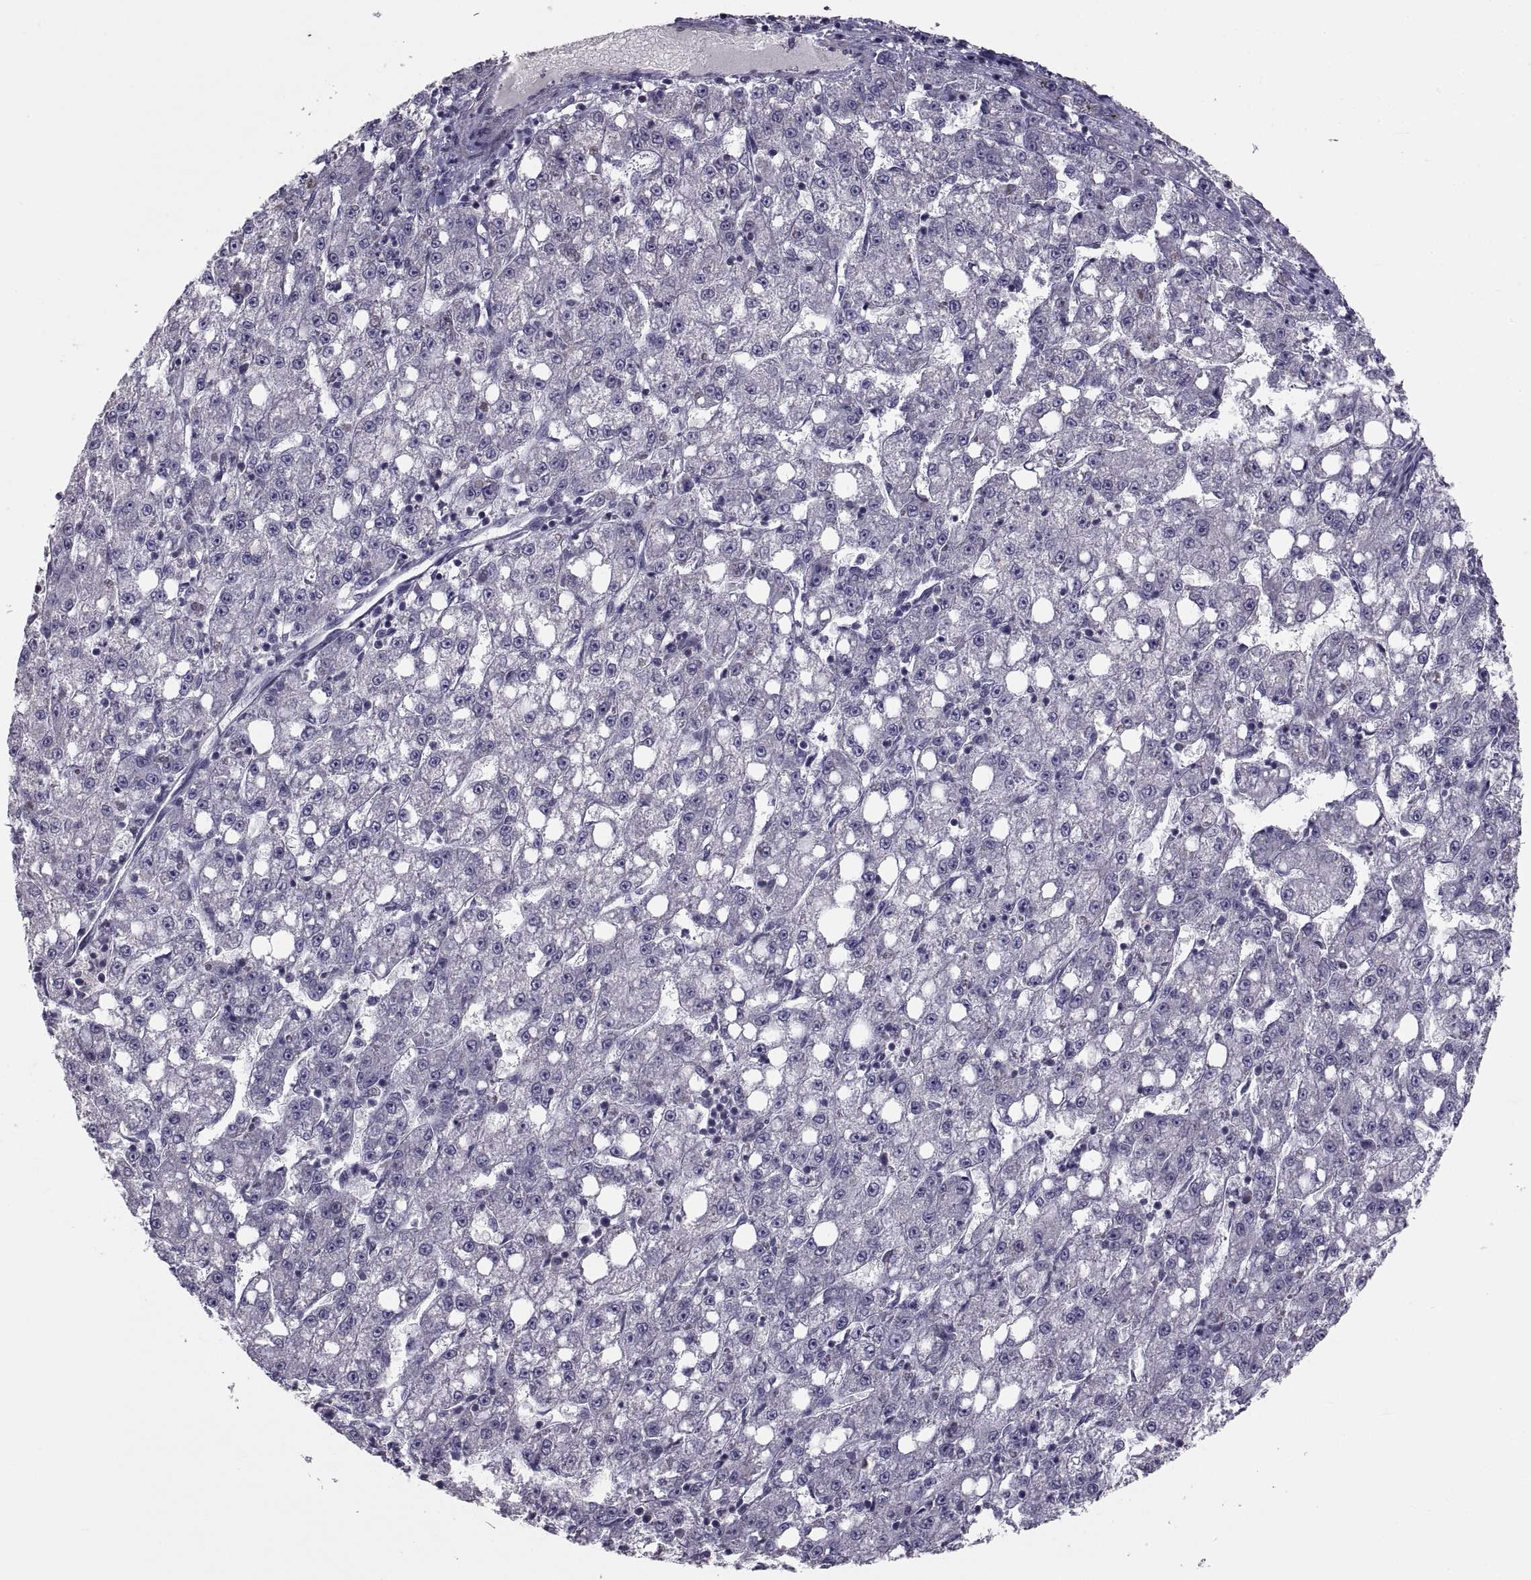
{"staining": {"intensity": "negative", "quantity": "none", "location": "none"}, "tissue": "liver cancer", "cell_type": "Tumor cells", "image_type": "cancer", "snomed": [{"axis": "morphology", "description": "Carcinoma, Hepatocellular, NOS"}, {"axis": "topography", "description": "Liver"}], "caption": "IHC image of neoplastic tissue: liver cancer stained with DAB displays no significant protein expression in tumor cells. Nuclei are stained in blue.", "gene": "NPTX2", "patient": {"sex": "female", "age": 65}}